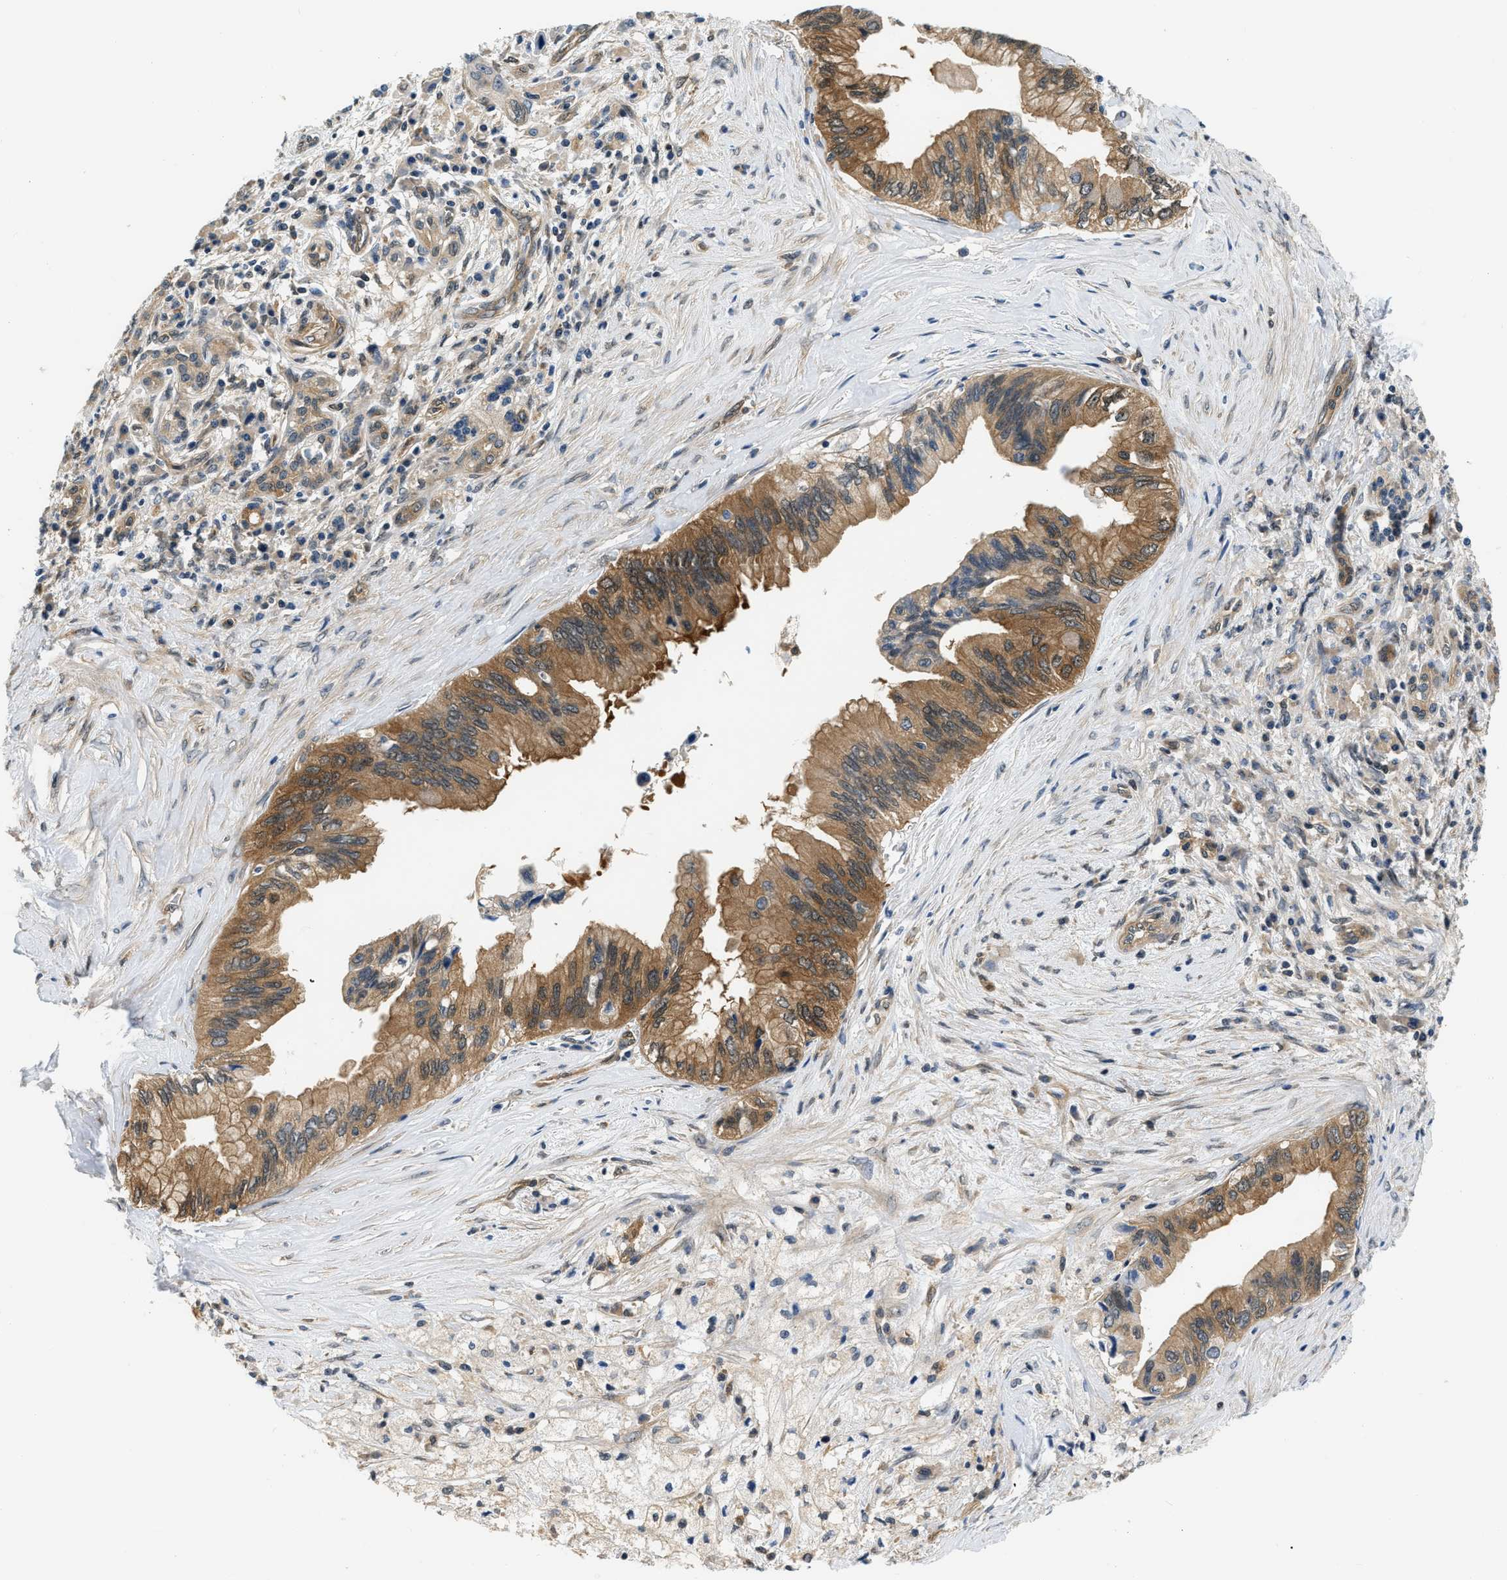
{"staining": {"intensity": "moderate", "quantity": ">75%", "location": "cytoplasmic/membranous"}, "tissue": "pancreatic cancer", "cell_type": "Tumor cells", "image_type": "cancer", "snomed": [{"axis": "morphology", "description": "Adenocarcinoma, NOS"}, {"axis": "topography", "description": "Pancreas"}], "caption": "Brown immunohistochemical staining in adenocarcinoma (pancreatic) demonstrates moderate cytoplasmic/membranous positivity in about >75% of tumor cells.", "gene": "EIF4EBP2", "patient": {"sex": "female", "age": 73}}